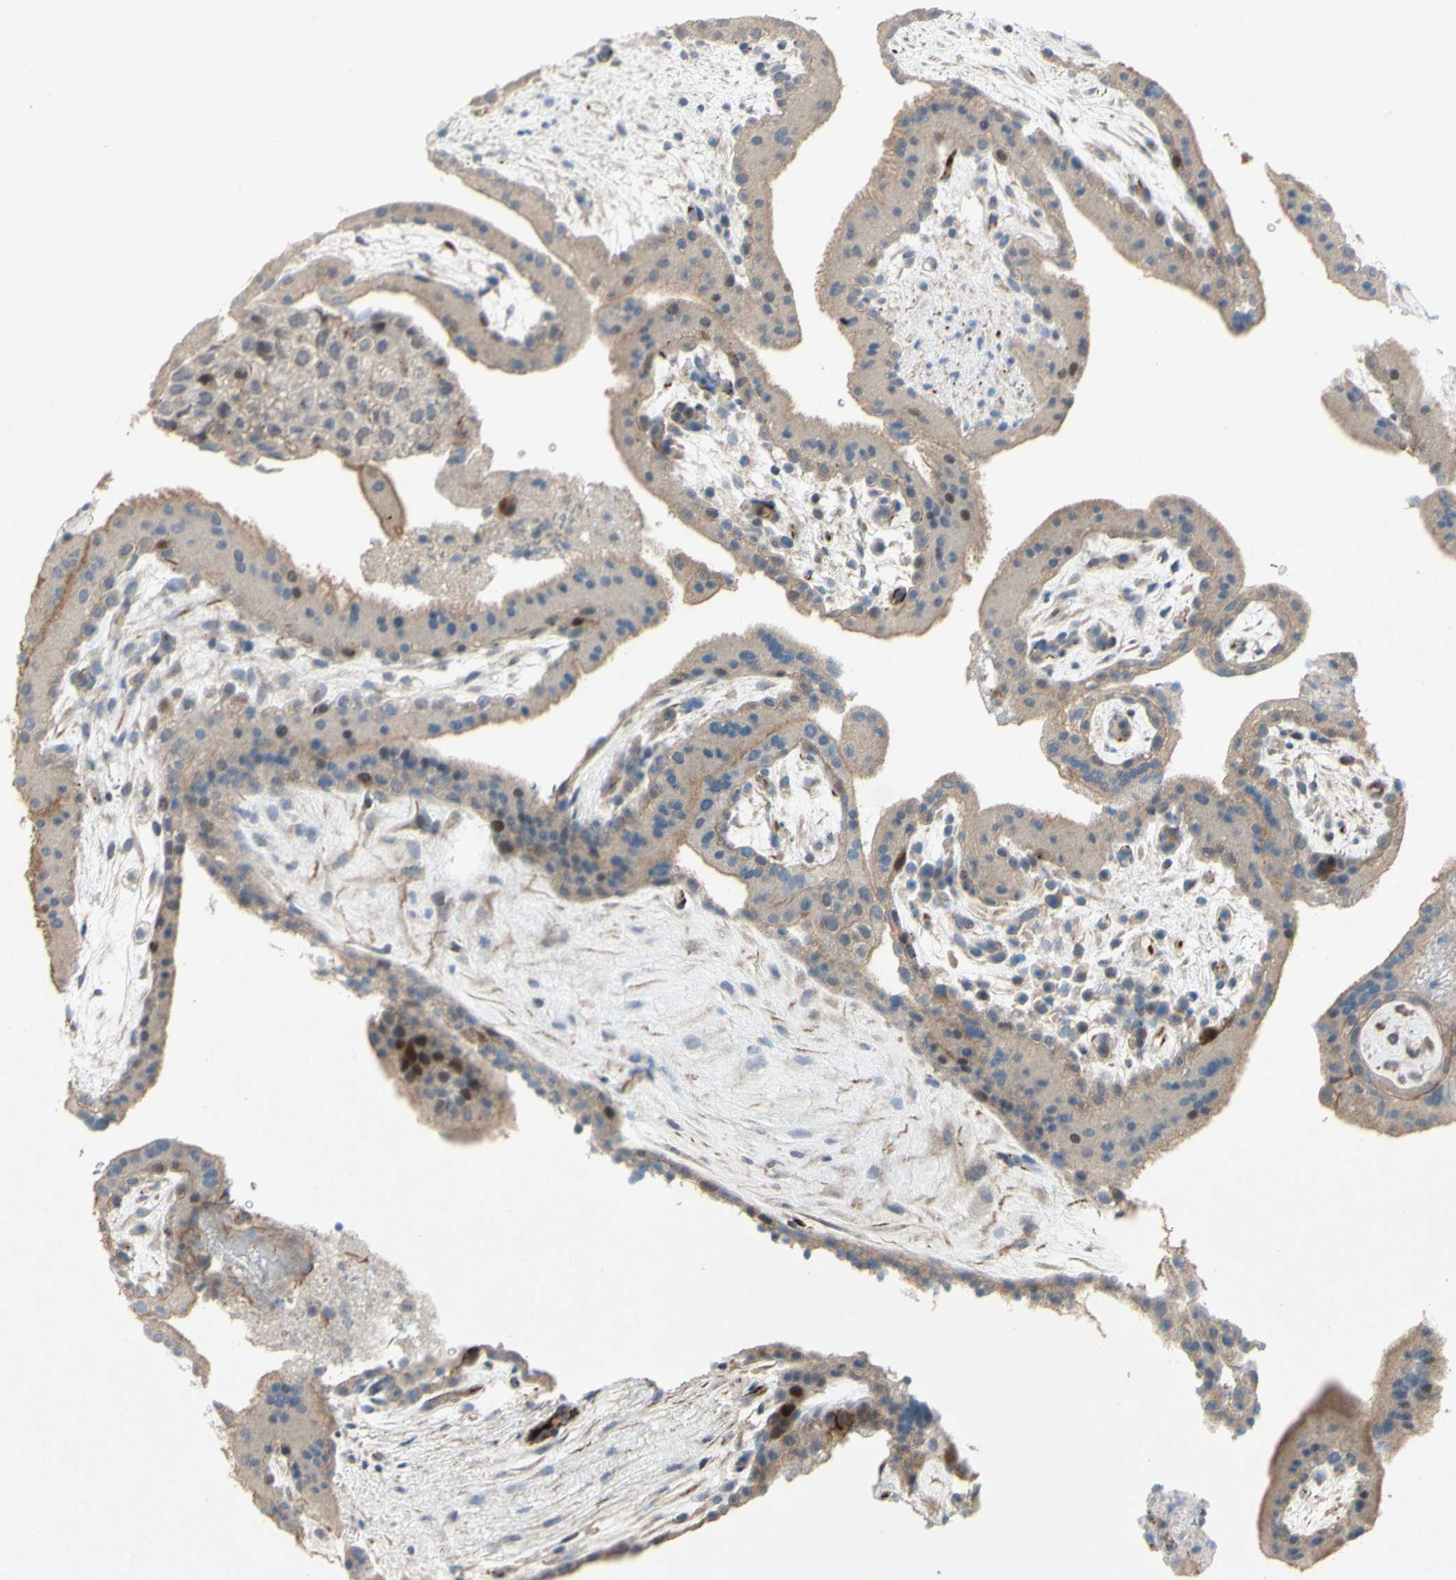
{"staining": {"intensity": "weak", "quantity": "25%-75%", "location": "cytoplasmic/membranous"}, "tissue": "placenta", "cell_type": "Trophoblastic cells", "image_type": "normal", "snomed": [{"axis": "morphology", "description": "Normal tissue, NOS"}, {"axis": "topography", "description": "Placenta"}], "caption": "Placenta stained for a protein (brown) exhibits weak cytoplasmic/membranous positive expression in approximately 25%-75% of trophoblastic cells.", "gene": "CDCP1", "patient": {"sex": "female", "age": 19}}